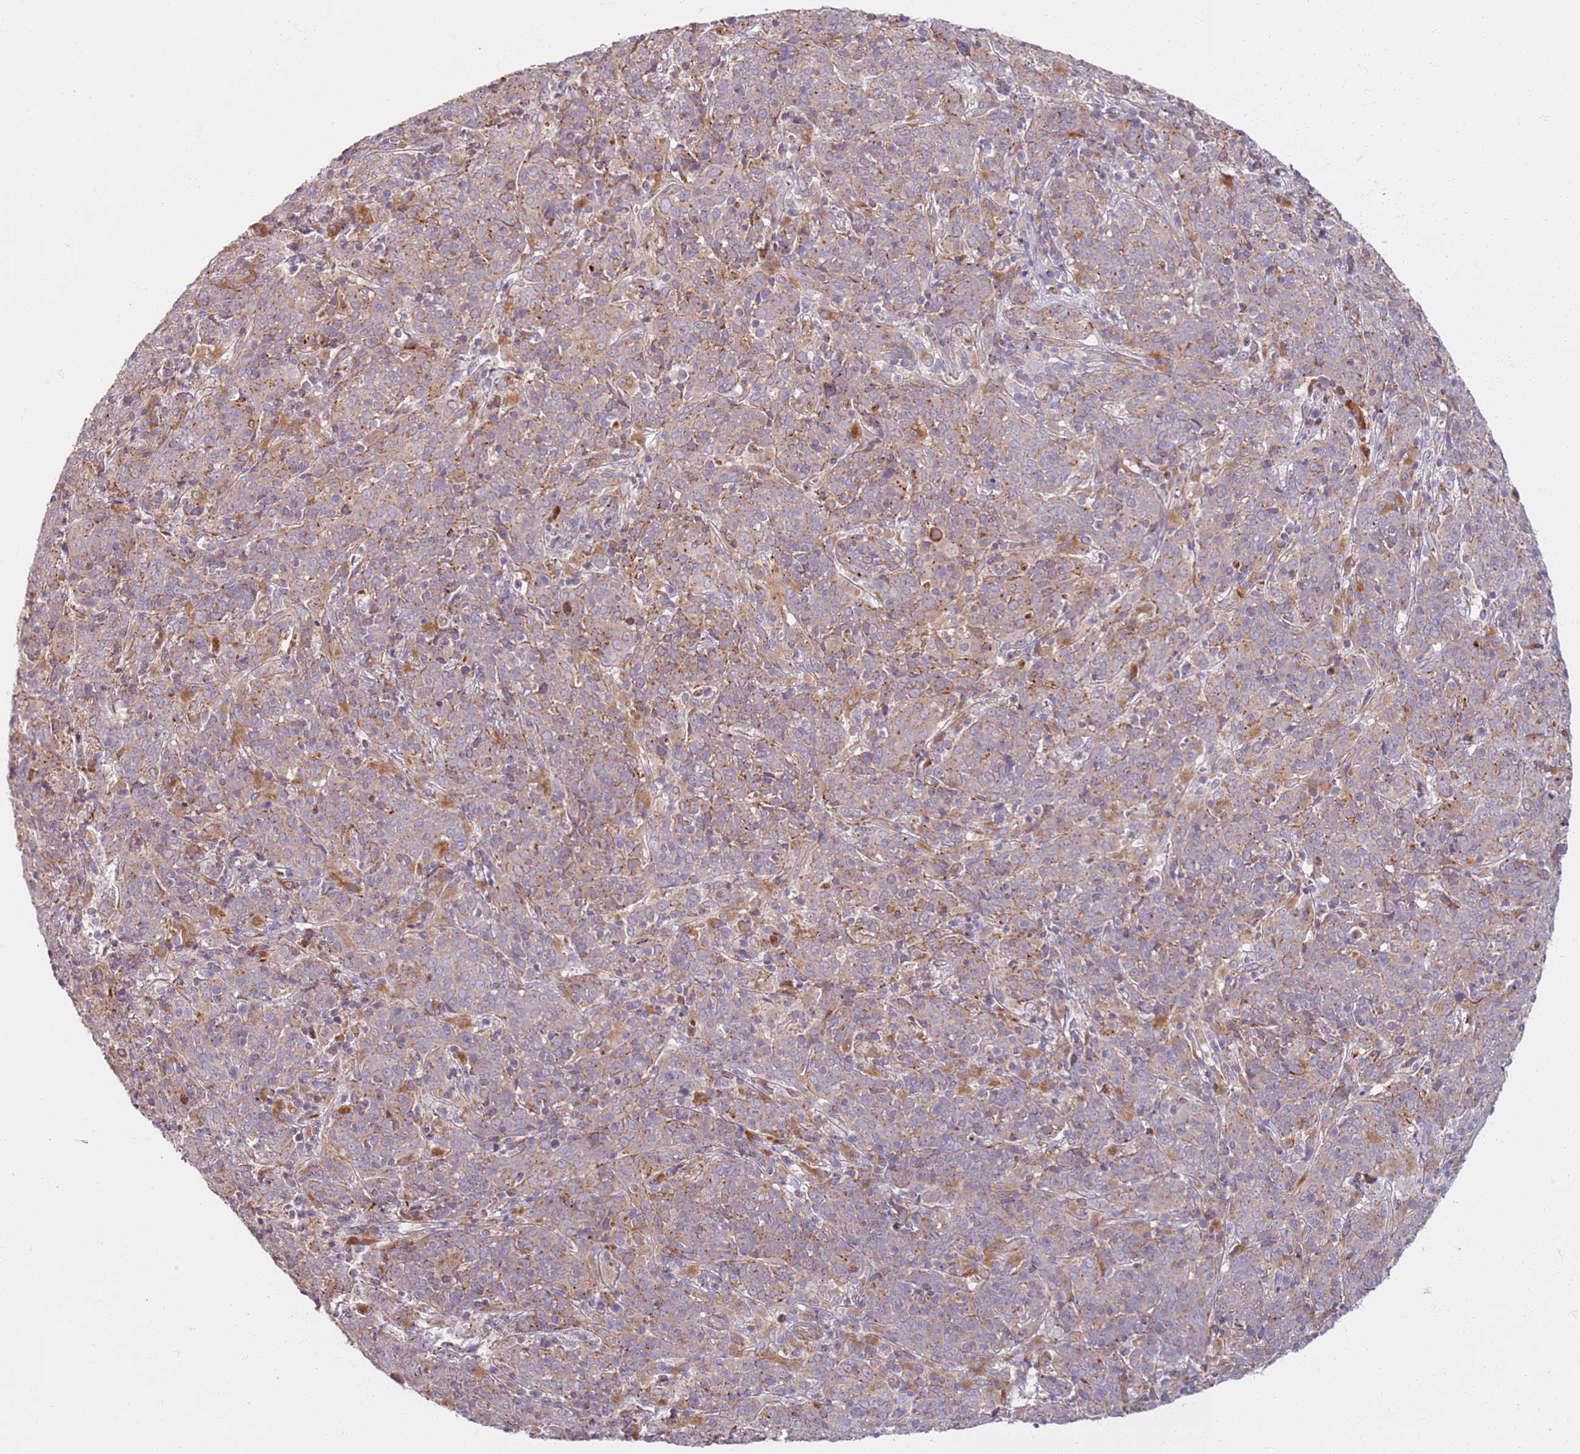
{"staining": {"intensity": "weak", "quantity": "25%-75%", "location": "cytoplasmic/membranous"}, "tissue": "cervical cancer", "cell_type": "Tumor cells", "image_type": "cancer", "snomed": [{"axis": "morphology", "description": "Squamous cell carcinoma, NOS"}, {"axis": "topography", "description": "Cervix"}], "caption": "High-magnification brightfield microscopy of cervical cancer (squamous cell carcinoma) stained with DAB (brown) and counterstained with hematoxylin (blue). tumor cells exhibit weak cytoplasmic/membranous positivity is seen in approximately25%-75% of cells.", "gene": "PROKR2", "patient": {"sex": "female", "age": 67}}